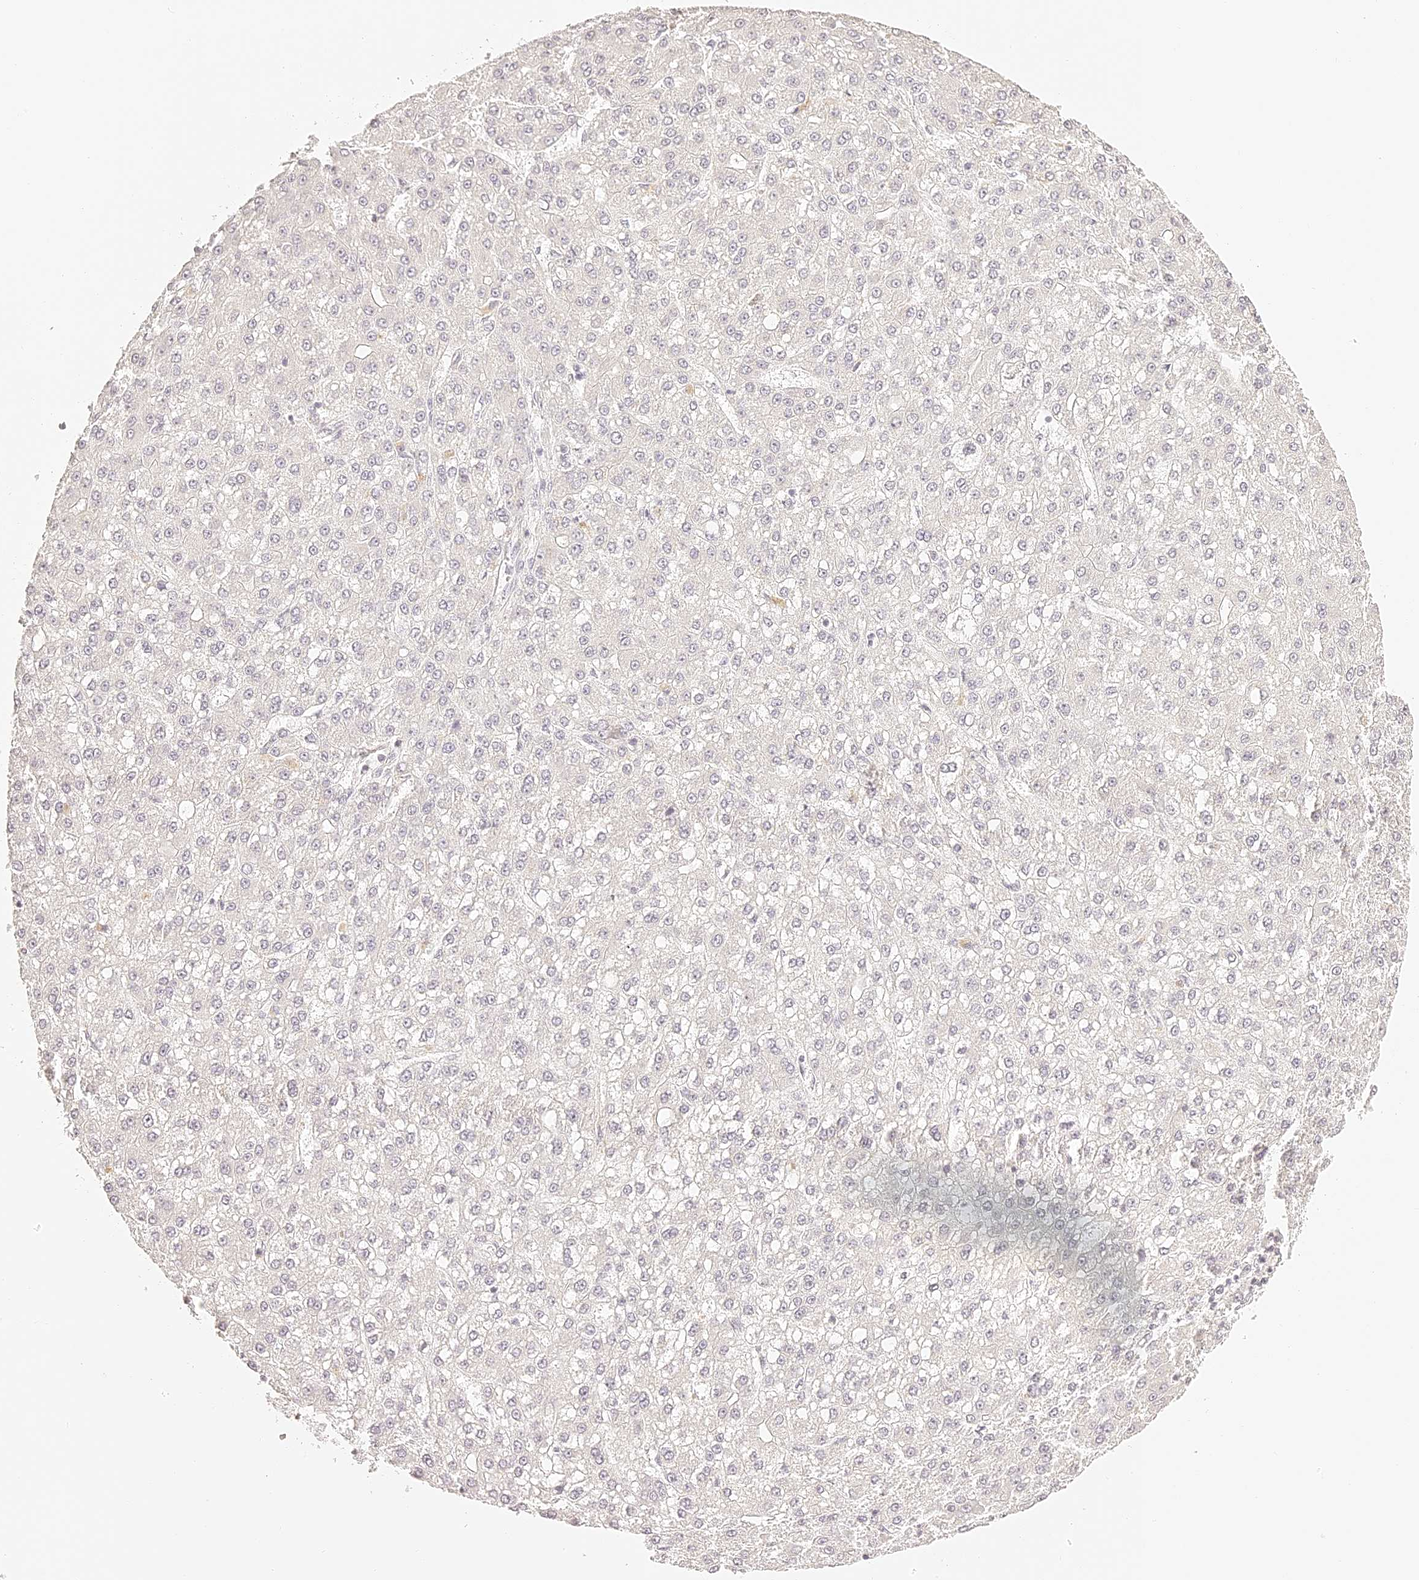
{"staining": {"intensity": "negative", "quantity": "none", "location": "none"}, "tissue": "liver cancer", "cell_type": "Tumor cells", "image_type": "cancer", "snomed": [{"axis": "morphology", "description": "Carcinoma, Hepatocellular, NOS"}, {"axis": "topography", "description": "Liver"}], "caption": "Tumor cells show no significant protein positivity in liver cancer (hepatocellular carcinoma).", "gene": "TRIM45", "patient": {"sex": "male", "age": 67}}